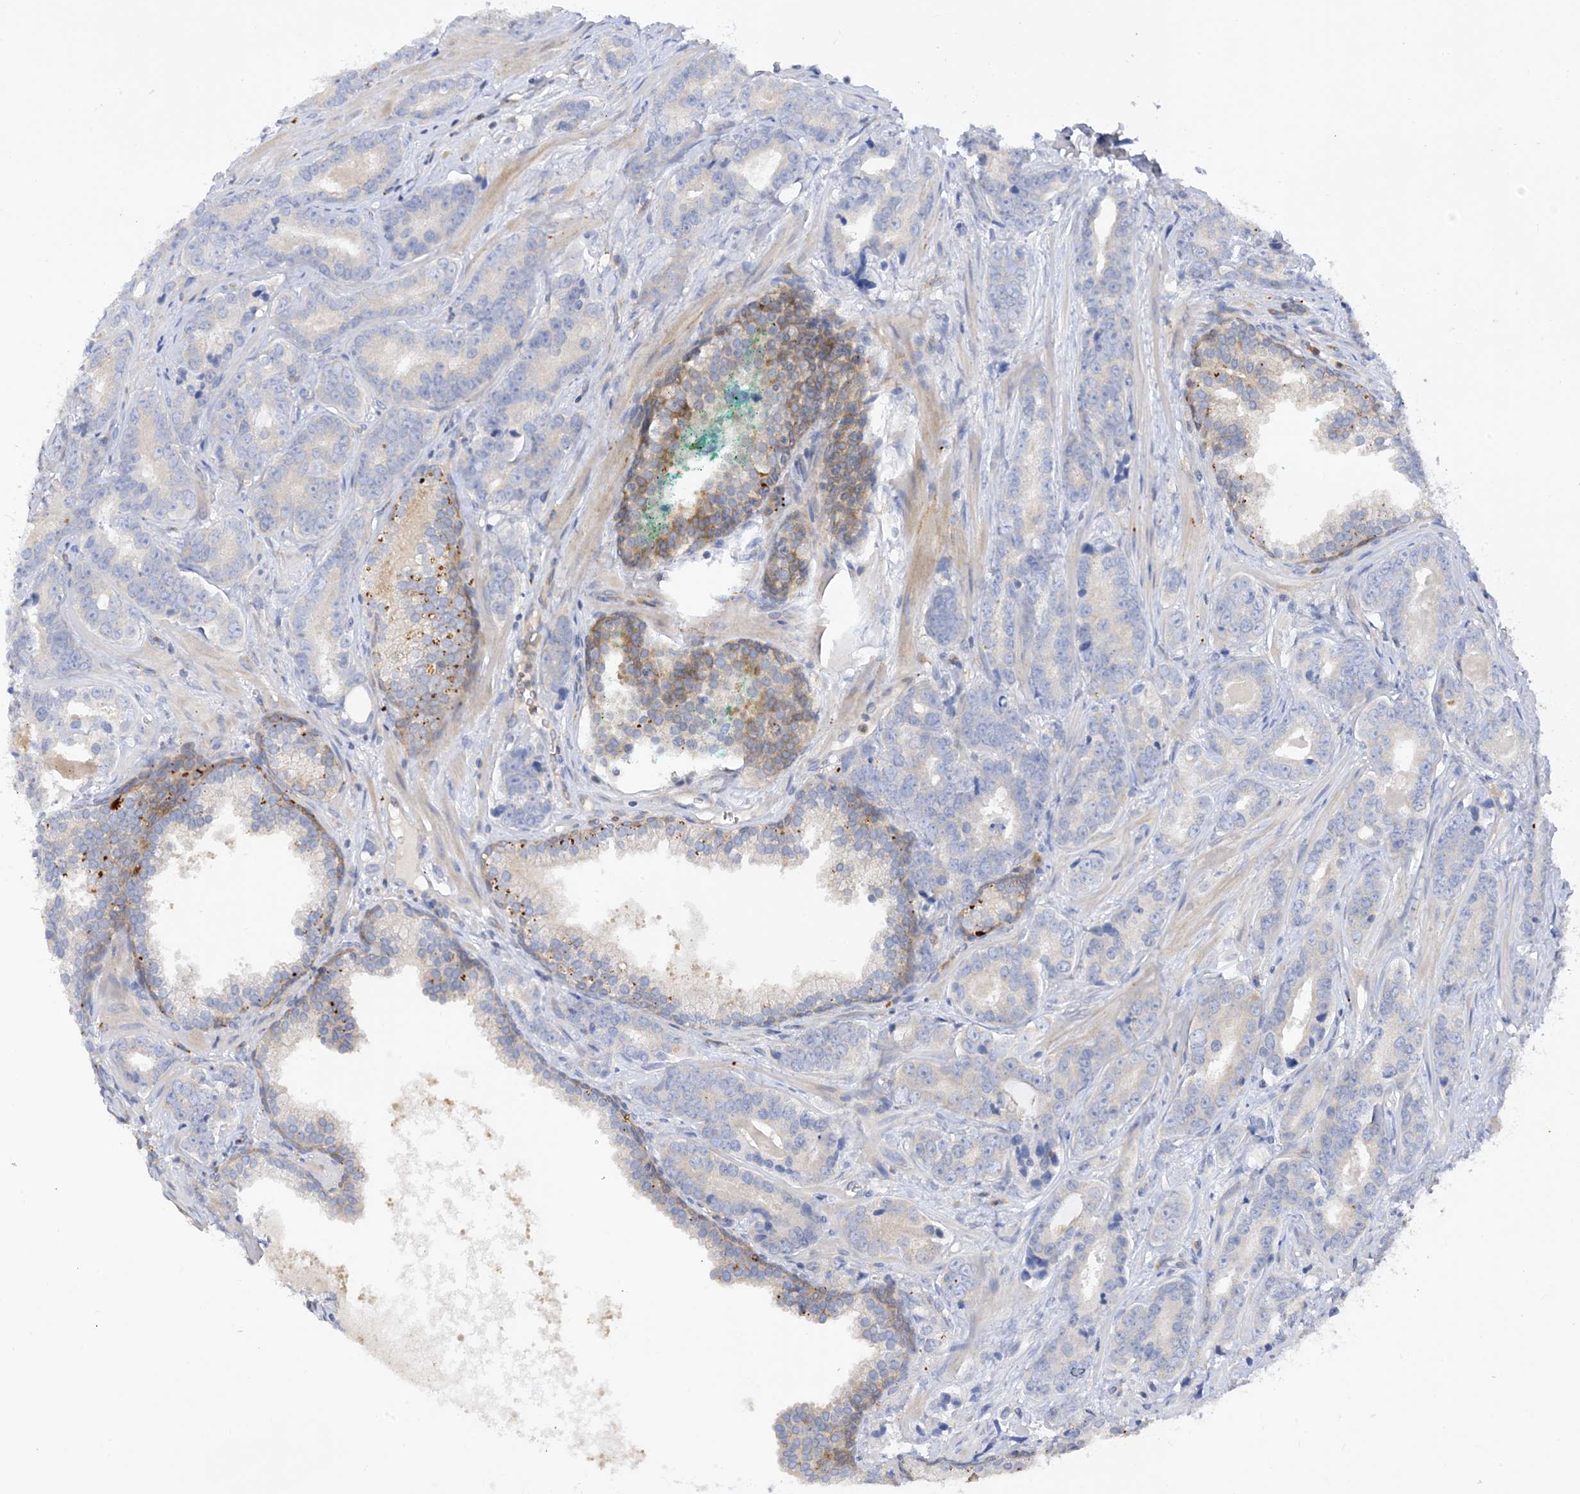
{"staining": {"intensity": "negative", "quantity": "none", "location": "none"}, "tissue": "prostate cancer", "cell_type": "Tumor cells", "image_type": "cancer", "snomed": [{"axis": "morphology", "description": "Adenocarcinoma, High grade"}, {"axis": "topography", "description": "Prostate"}], "caption": "A photomicrograph of human prostate adenocarcinoma (high-grade) is negative for staining in tumor cells.", "gene": "ARV1", "patient": {"sex": "male", "age": 62}}